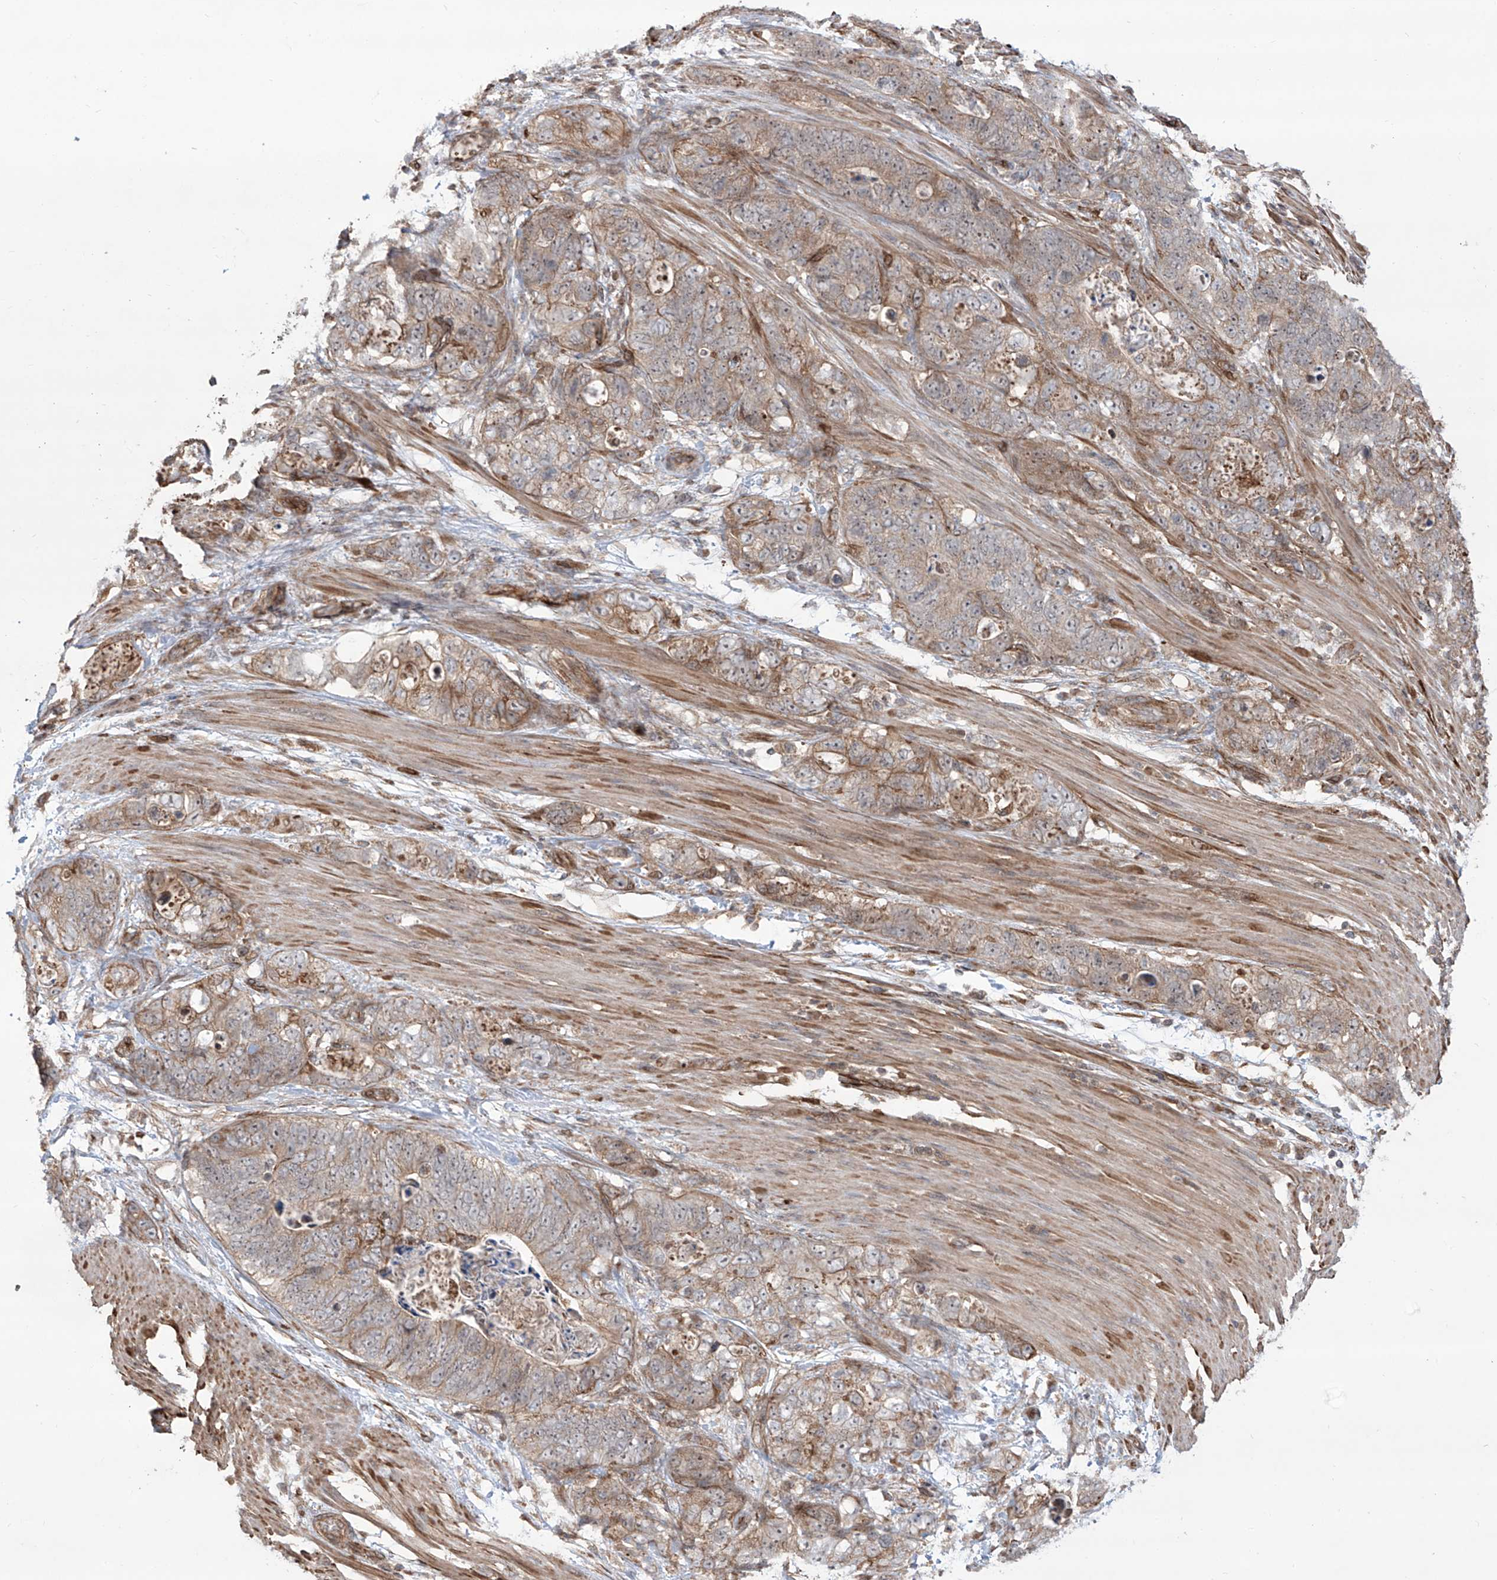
{"staining": {"intensity": "weak", "quantity": "25%-75%", "location": "cytoplasmic/membranous"}, "tissue": "stomach cancer", "cell_type": "Tumor cells", "image_type": "cancer", "snomed": [{"axis": "morphology", "description": "Normal tissue, NOS"}, {"axis": "morphology", "description": "Adenocarcinoma, NOS"}, {"axis": "topography", "description": "Stomach"}], "caption": "A high-resolution histopathology image shows IHC staining of stomach cancer, which reveals weak cytoplasmic/membranous positivity in about 25%-75% of tumor cells.", "gene": "APAF1", "patient": {"sex": "female", "age": 89}}